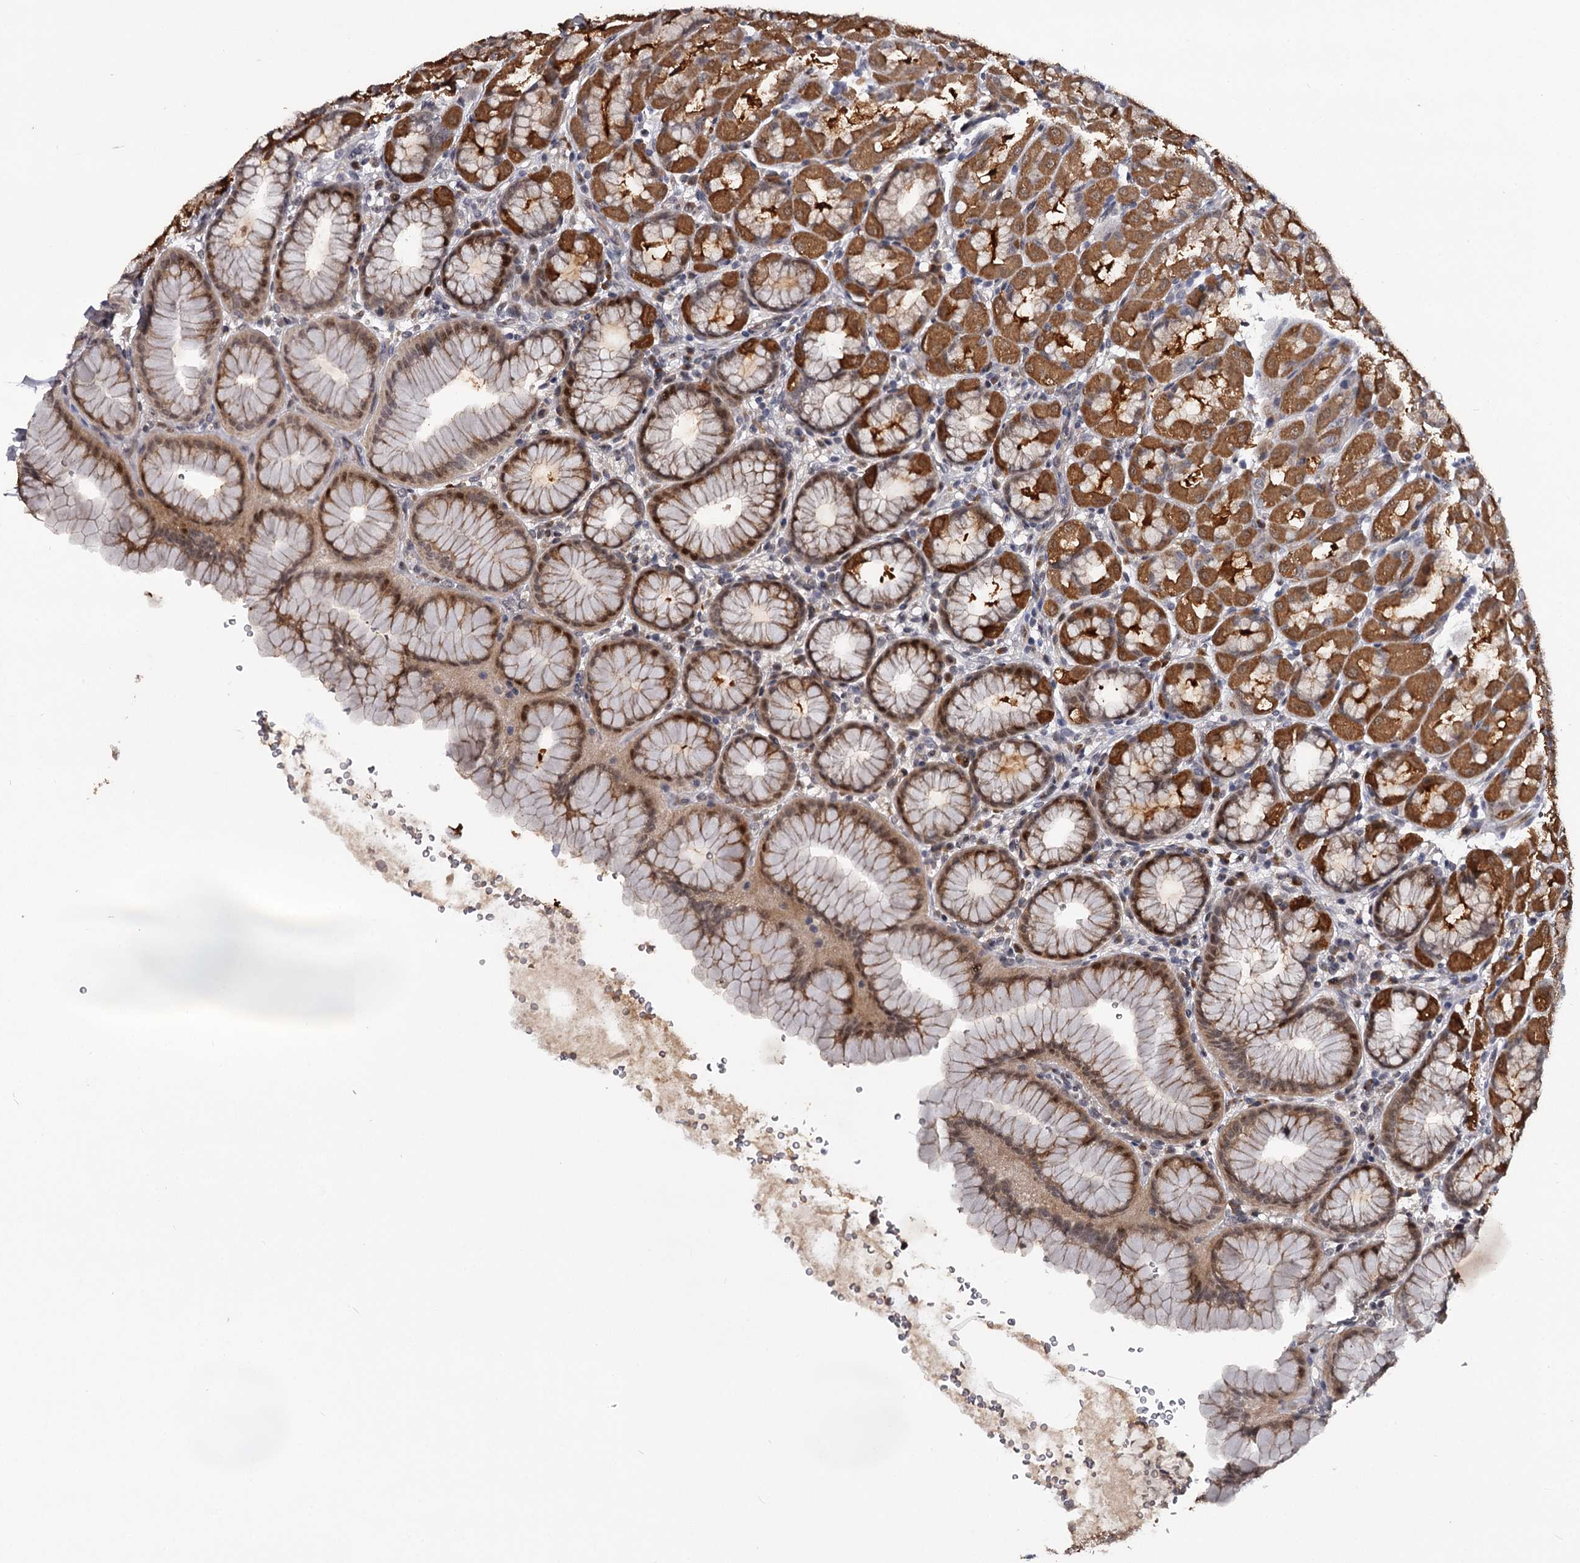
{"staining": {"intensity": "moderate", "quantity": "25%-75%", "location": "cytoplasmic/membranous,nuclear"}, "tissue": "stomach", "cell_type": "Glandular cells", "image_type": "normal", "snomed": [{"axis": "morphology", "description": "Normal tissue, NOS"}, {"axis": "topography", "description": "Stomach"}], "caption": "IHC photomicrograph of normal human stomach stained for a protein (brown), which exhibits medium levels of moderate cytoplasmic/membranous,nuclear positivity in about 25%-75% of glandular cells.", "gene": "RNF44", "patient": {"sex": "male", "age": 42}}